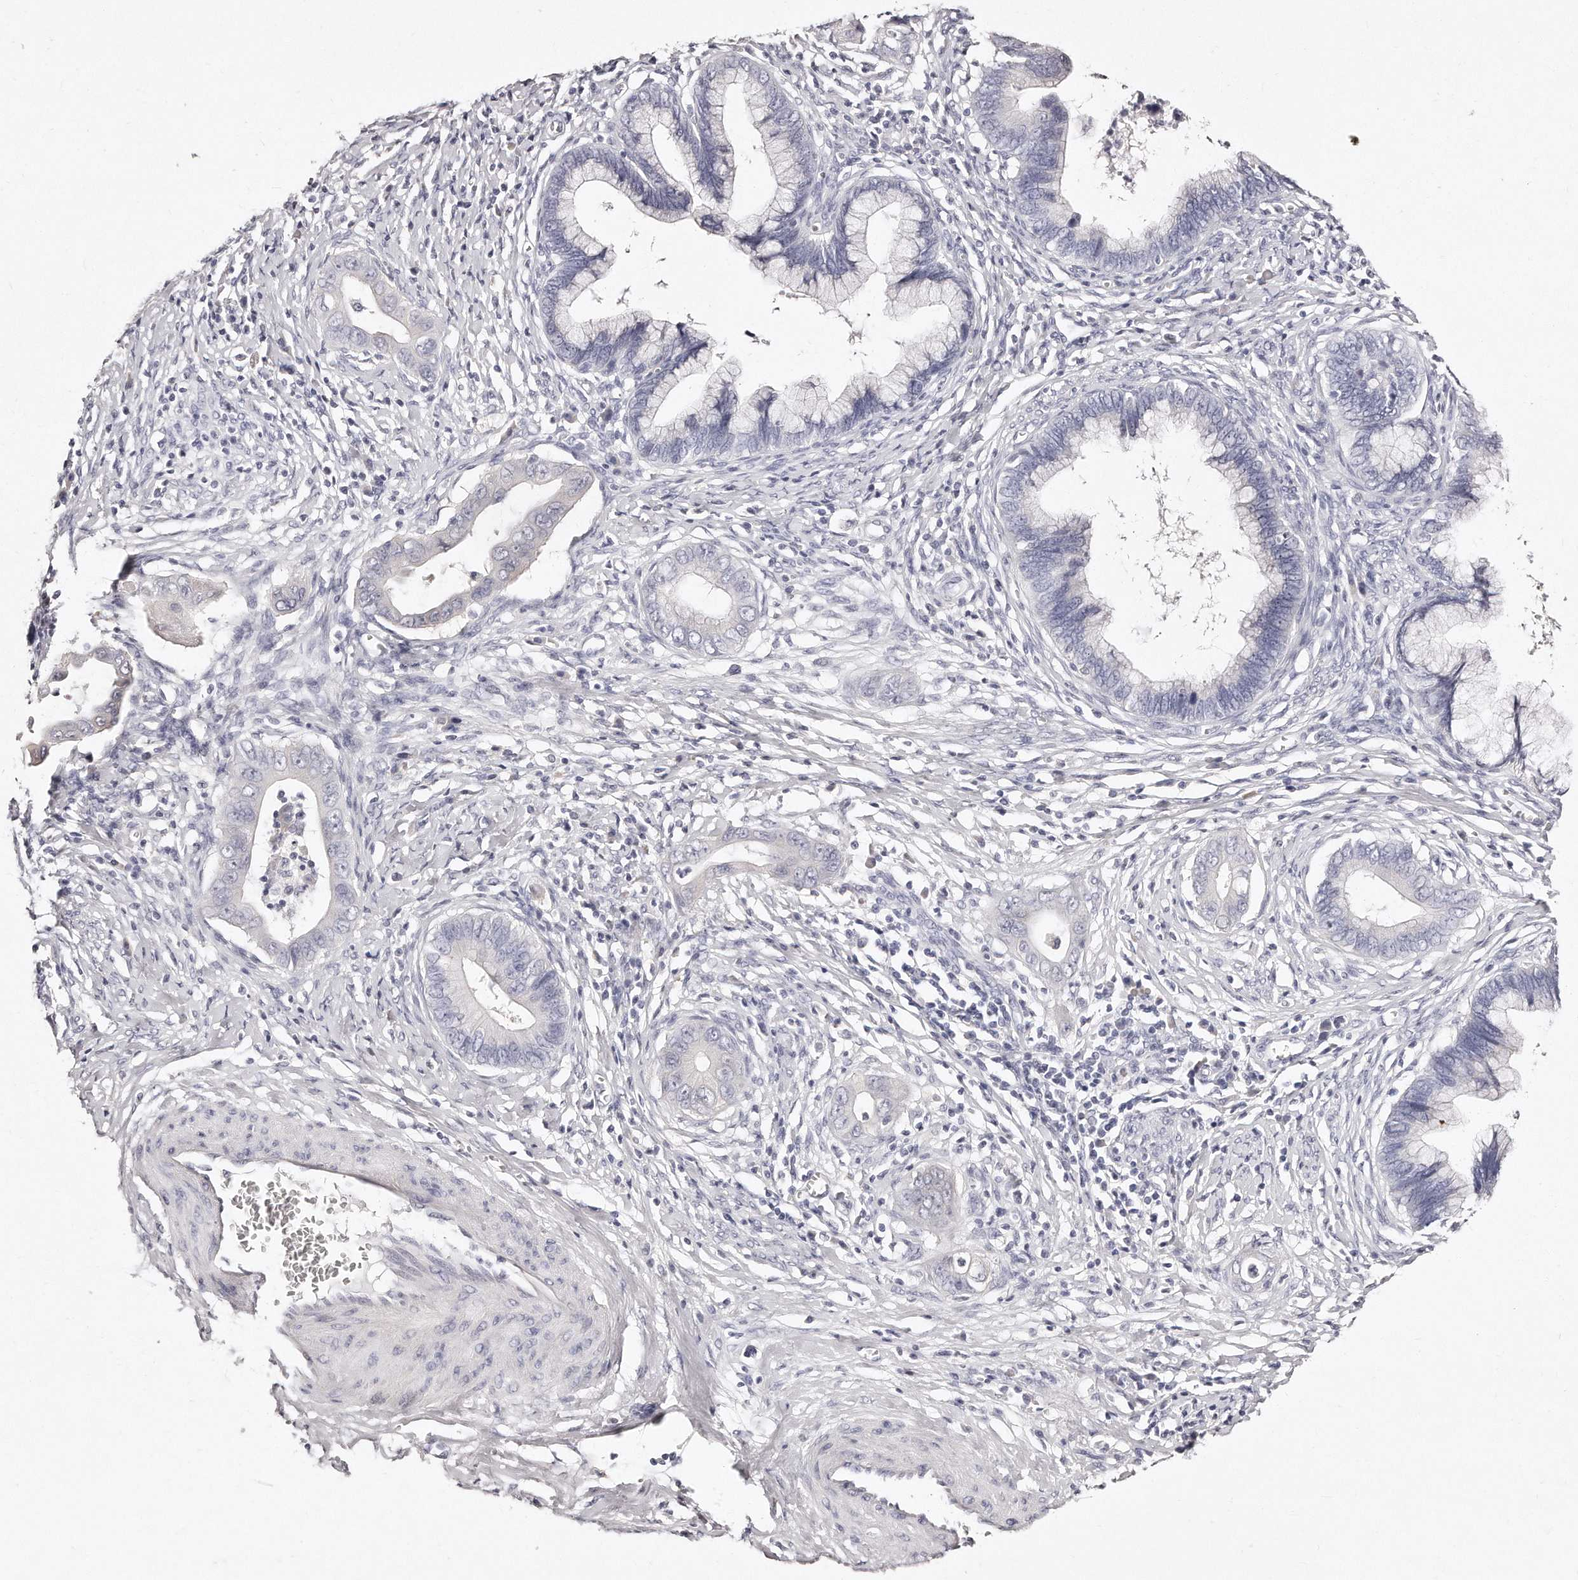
{"staining": {"intensity": "negative", "quantity": "none", "location": "none"}, "tissue": "cervical cancer", "cell_type": "Tumor cells", "image_type": "cancer", "snomed": [{"axis": "morphology", "description": "Adenocarcinoma, NOS"}, {"axis": "topography", "description": "Cervix"}], "caption": "Immunohistochemistry image of human cervical cancer stained for a protein (brown), which exhibits no positivity in tumor cells. (DAB (3,3'-diaminobenzidine) immunohistochemistry (IHC) visualized using brightfield microscopy, high magnification).", "gene": "GDA", "patient": {"sex": "female", "age": 44}}